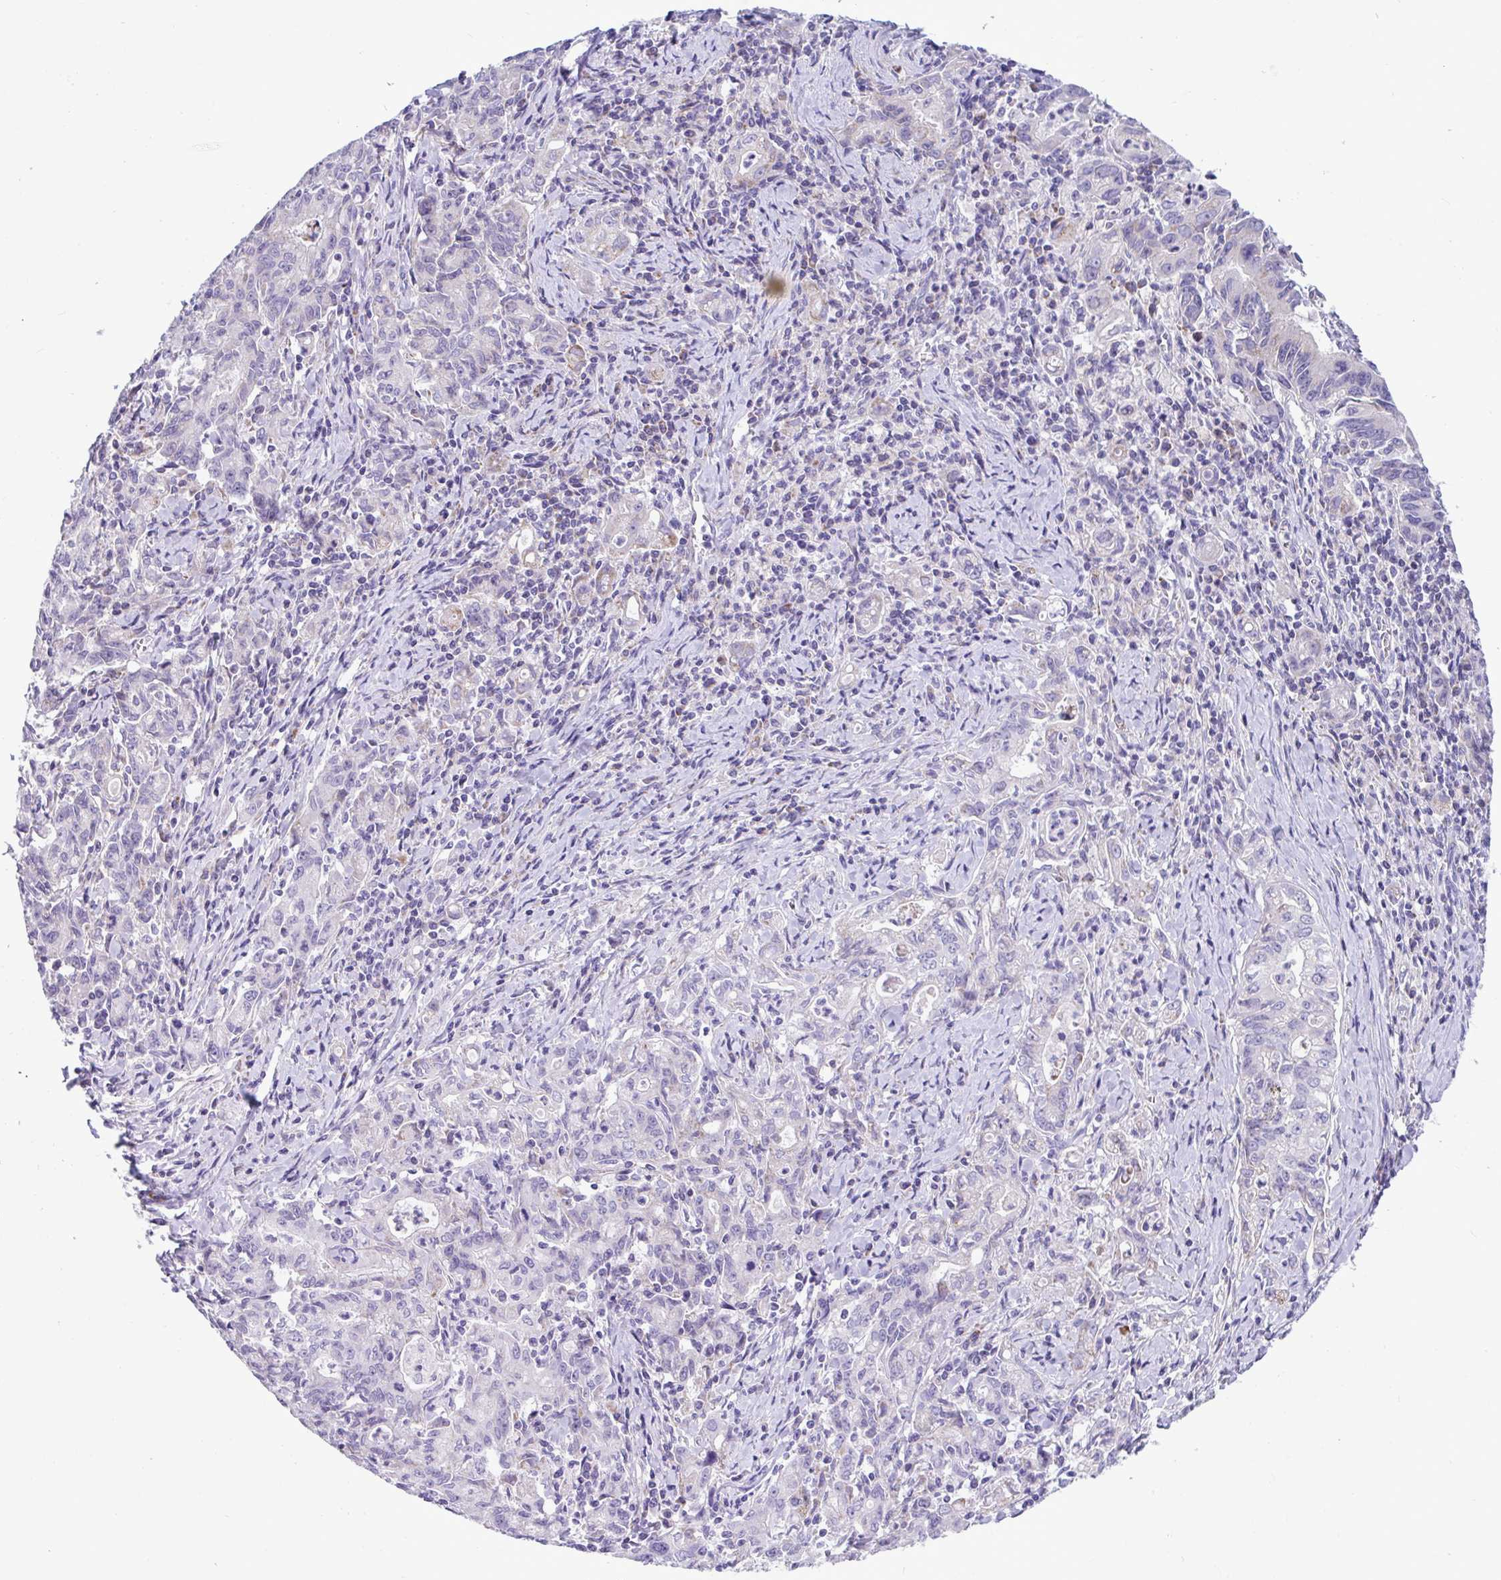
{"staining": {"intensity": "negative", "quantity": "none", "location": "none"}, "tissue": "stomach cancer", "cell_type": "Tumor cells", "image_type": "cancer", "snomed": [{"axis": "morphology", "description": "Adenocarcinoma, NOS"}, {"axis": "topography", "description": "Stomach, upper"}], "caption": "This is an immunohistochemistry (IHC) photomicrograph of adenocarcinoma (stomach). There is no staining in tumor cells.", "gene": "DTX3", "patient": {"sex": "female", "age": 79}}